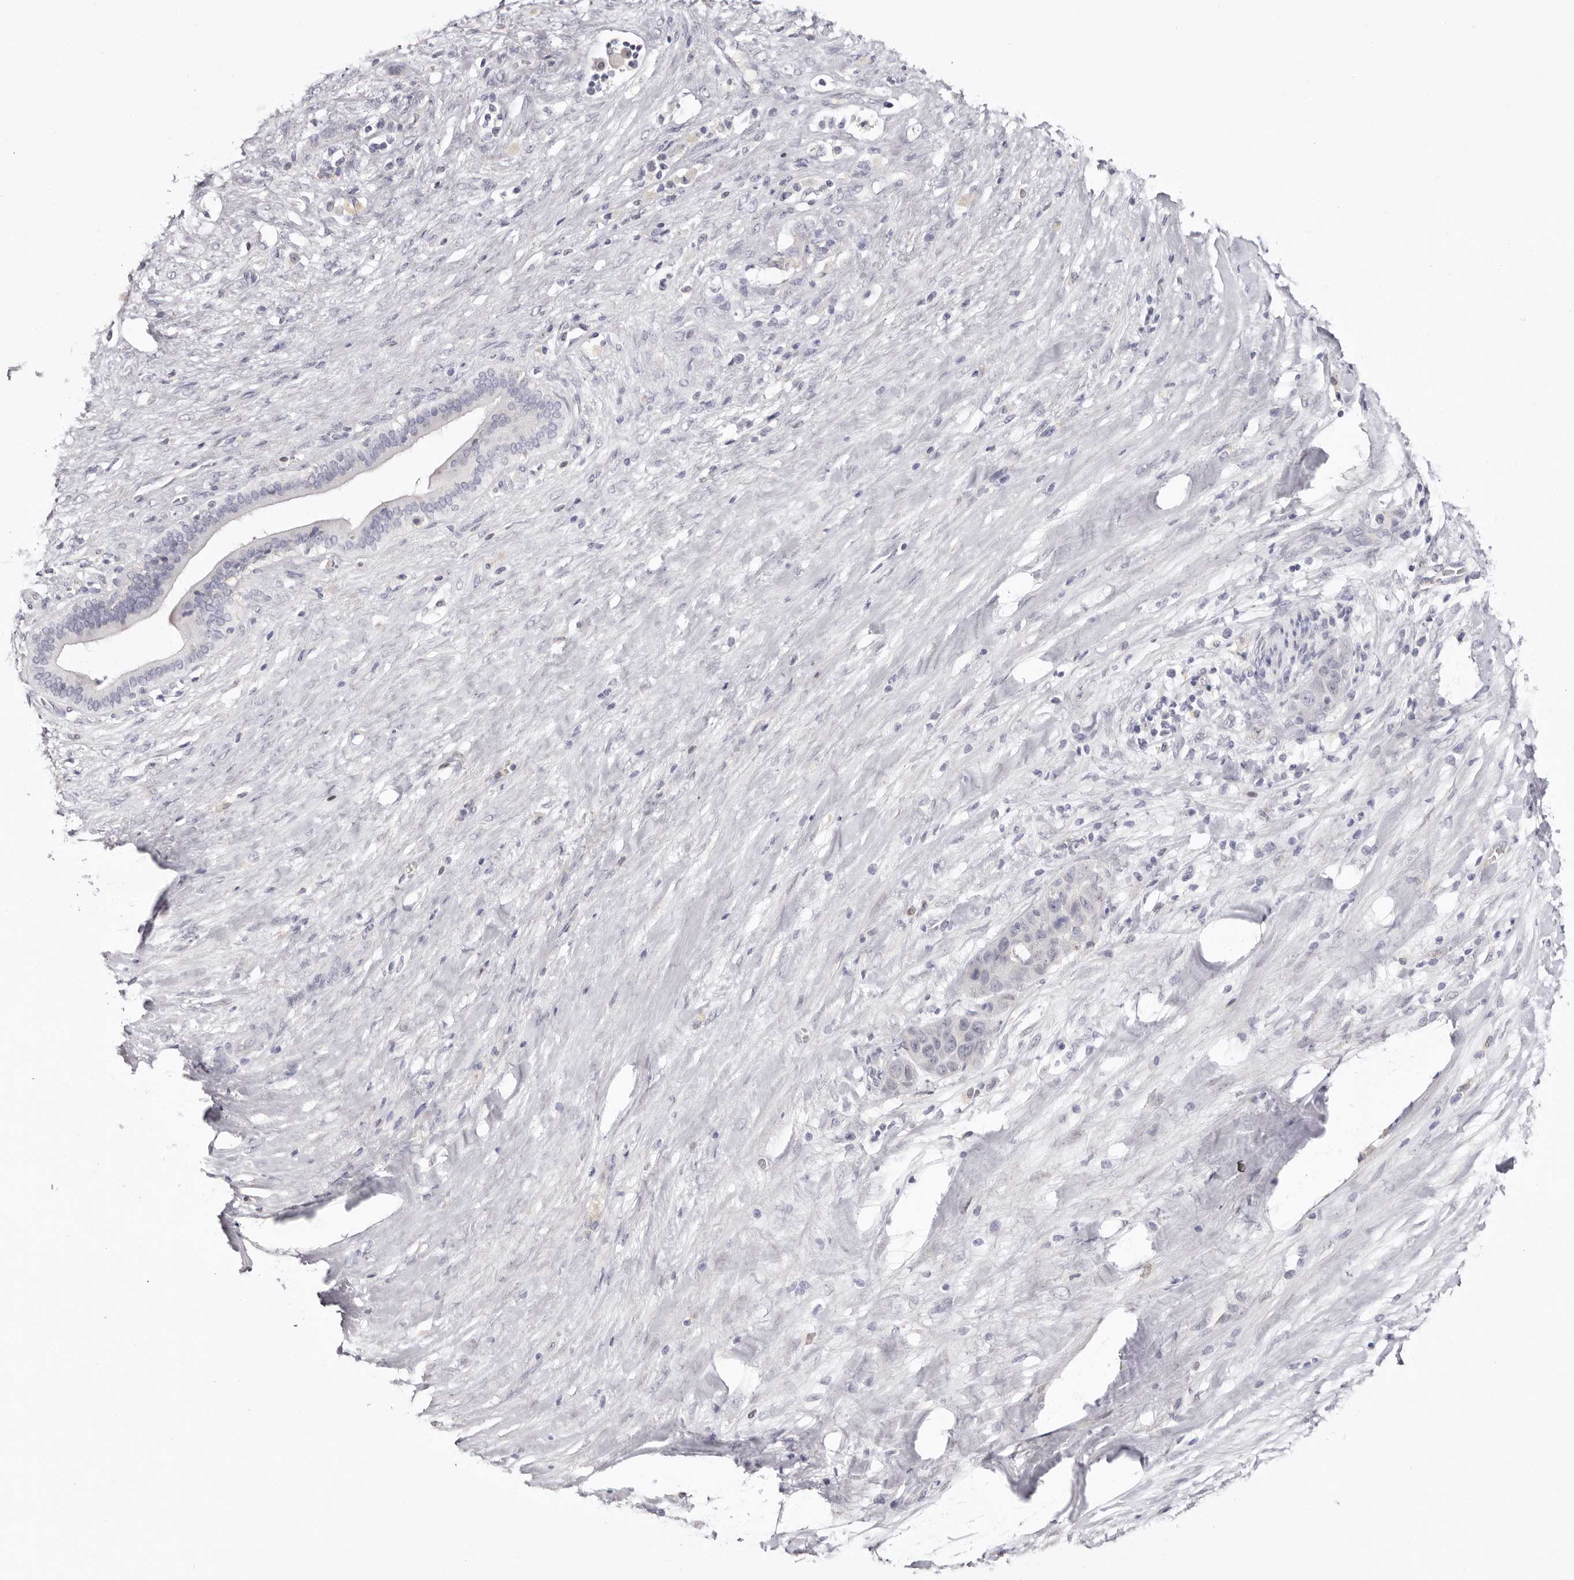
{"staining": {"intensity": "negative", "quantity": "none", "location": "none"}, "tissue": "liver cancer", "cell_type": "Tumor cells", "image_type": "cancer", "snomed": [{"axis": "morphology", "description": "Cholangiocarcinoma"}, {"axis": "topography", "description": "Liver"}], "caption": "Liver cancer was stained to show a protein in brown. There is no significant staining in tumor cells.", "gene": "LMLN", "patient": {"sex": "female", "age": 52}}